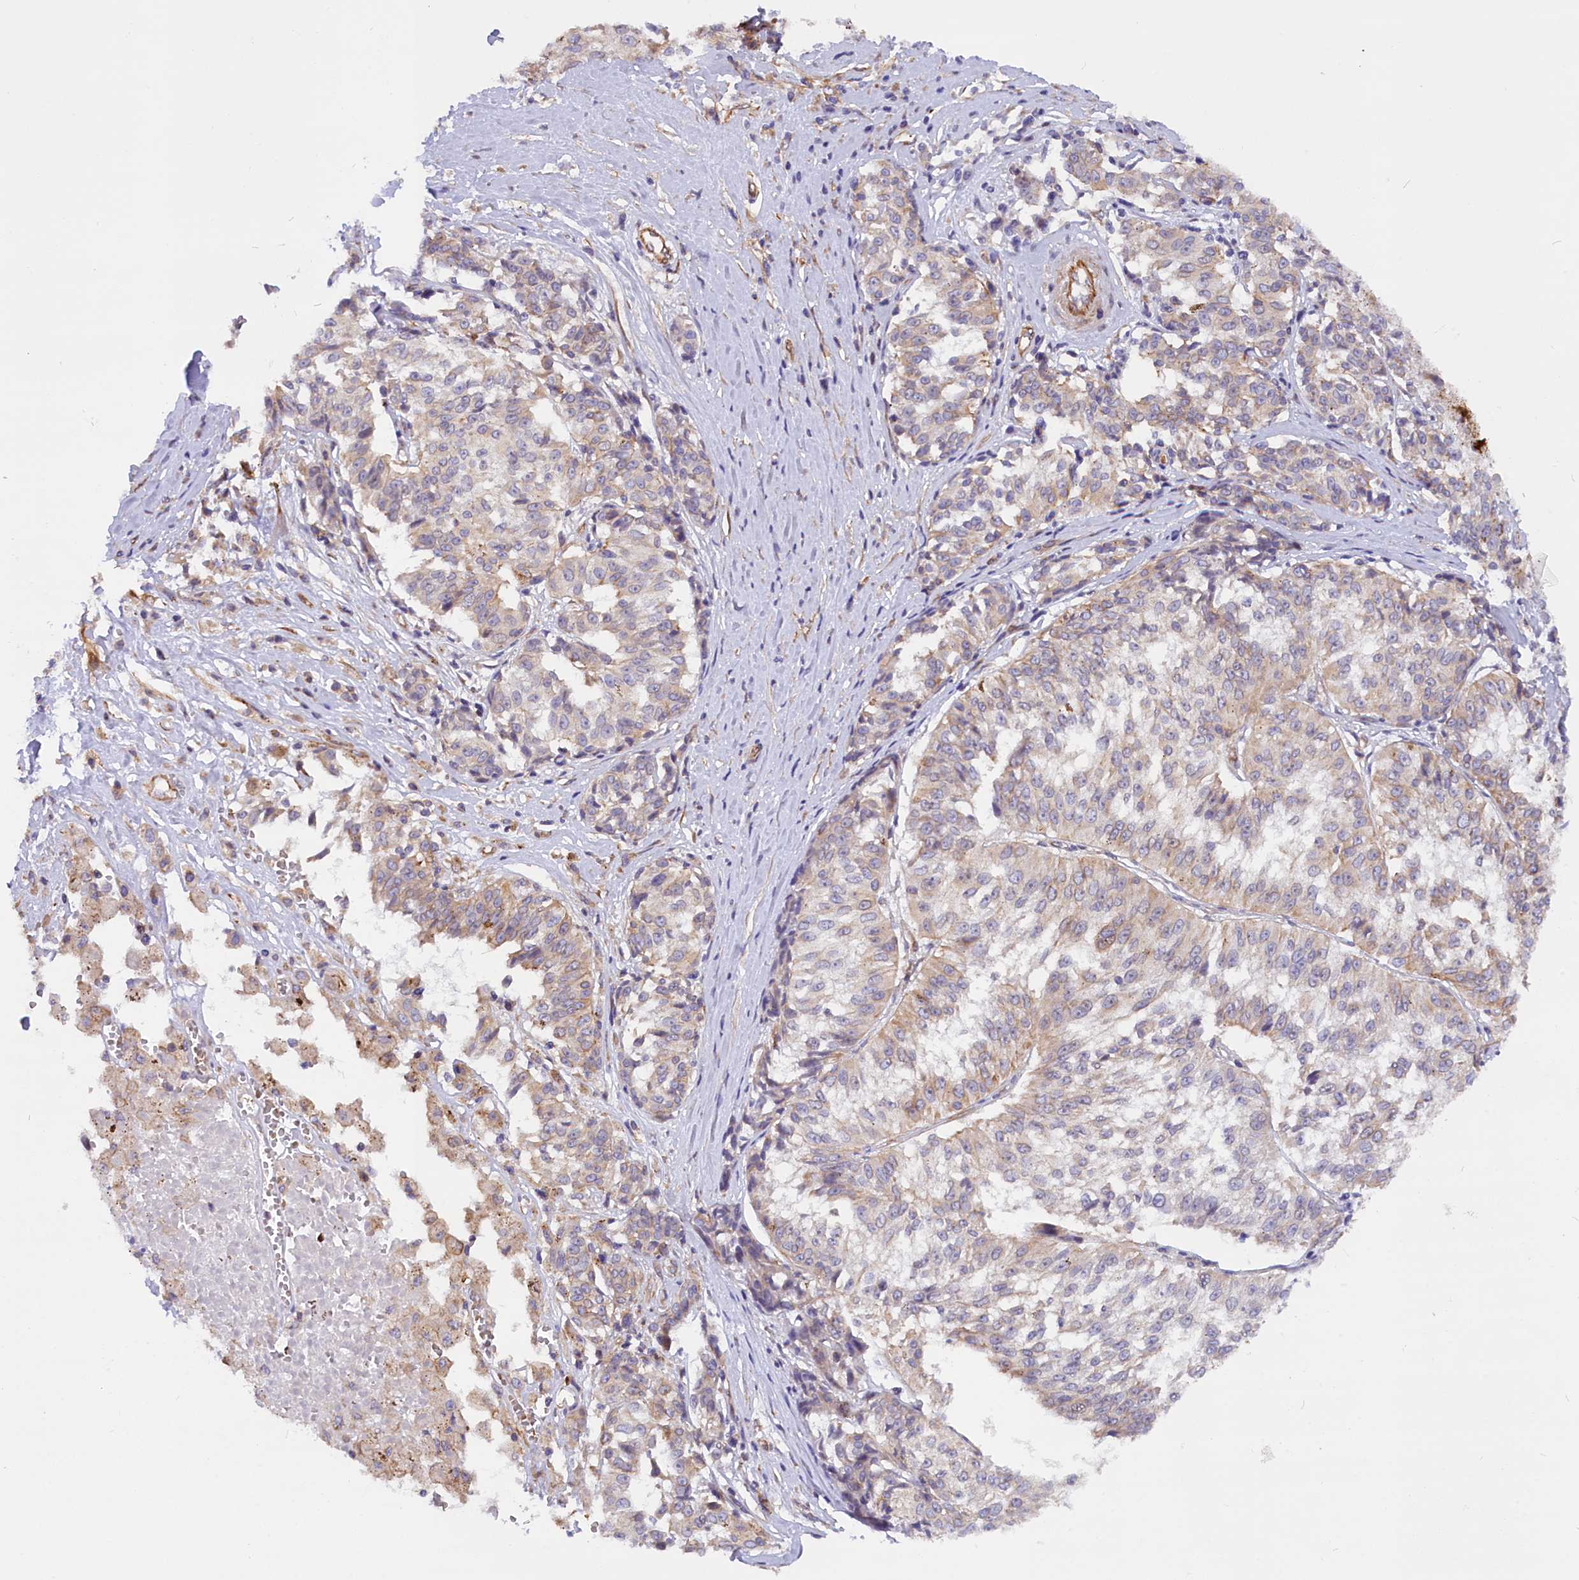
{"staining": {"intensity": "weak", "quantity": "25%-75%", "location": "cytoplasmic/membranous"}, "tissue": "melanoma", "cell_type": "Tumor cells", "image_type": "cancer", "snomed": [{"axis": "morphology", "description": "Malignant melanoma, NOS"}, {"axis": "topography", "description": "Skin"}], "caption": "Approximately 25%-75% of tumor cells in human malignant melanoma display weak cytoplasmic/membranous protein staining as visualized by brown immunohistochemical staining.", "gene": "MED20", "patient": {"sex": "female", "age": 72}}